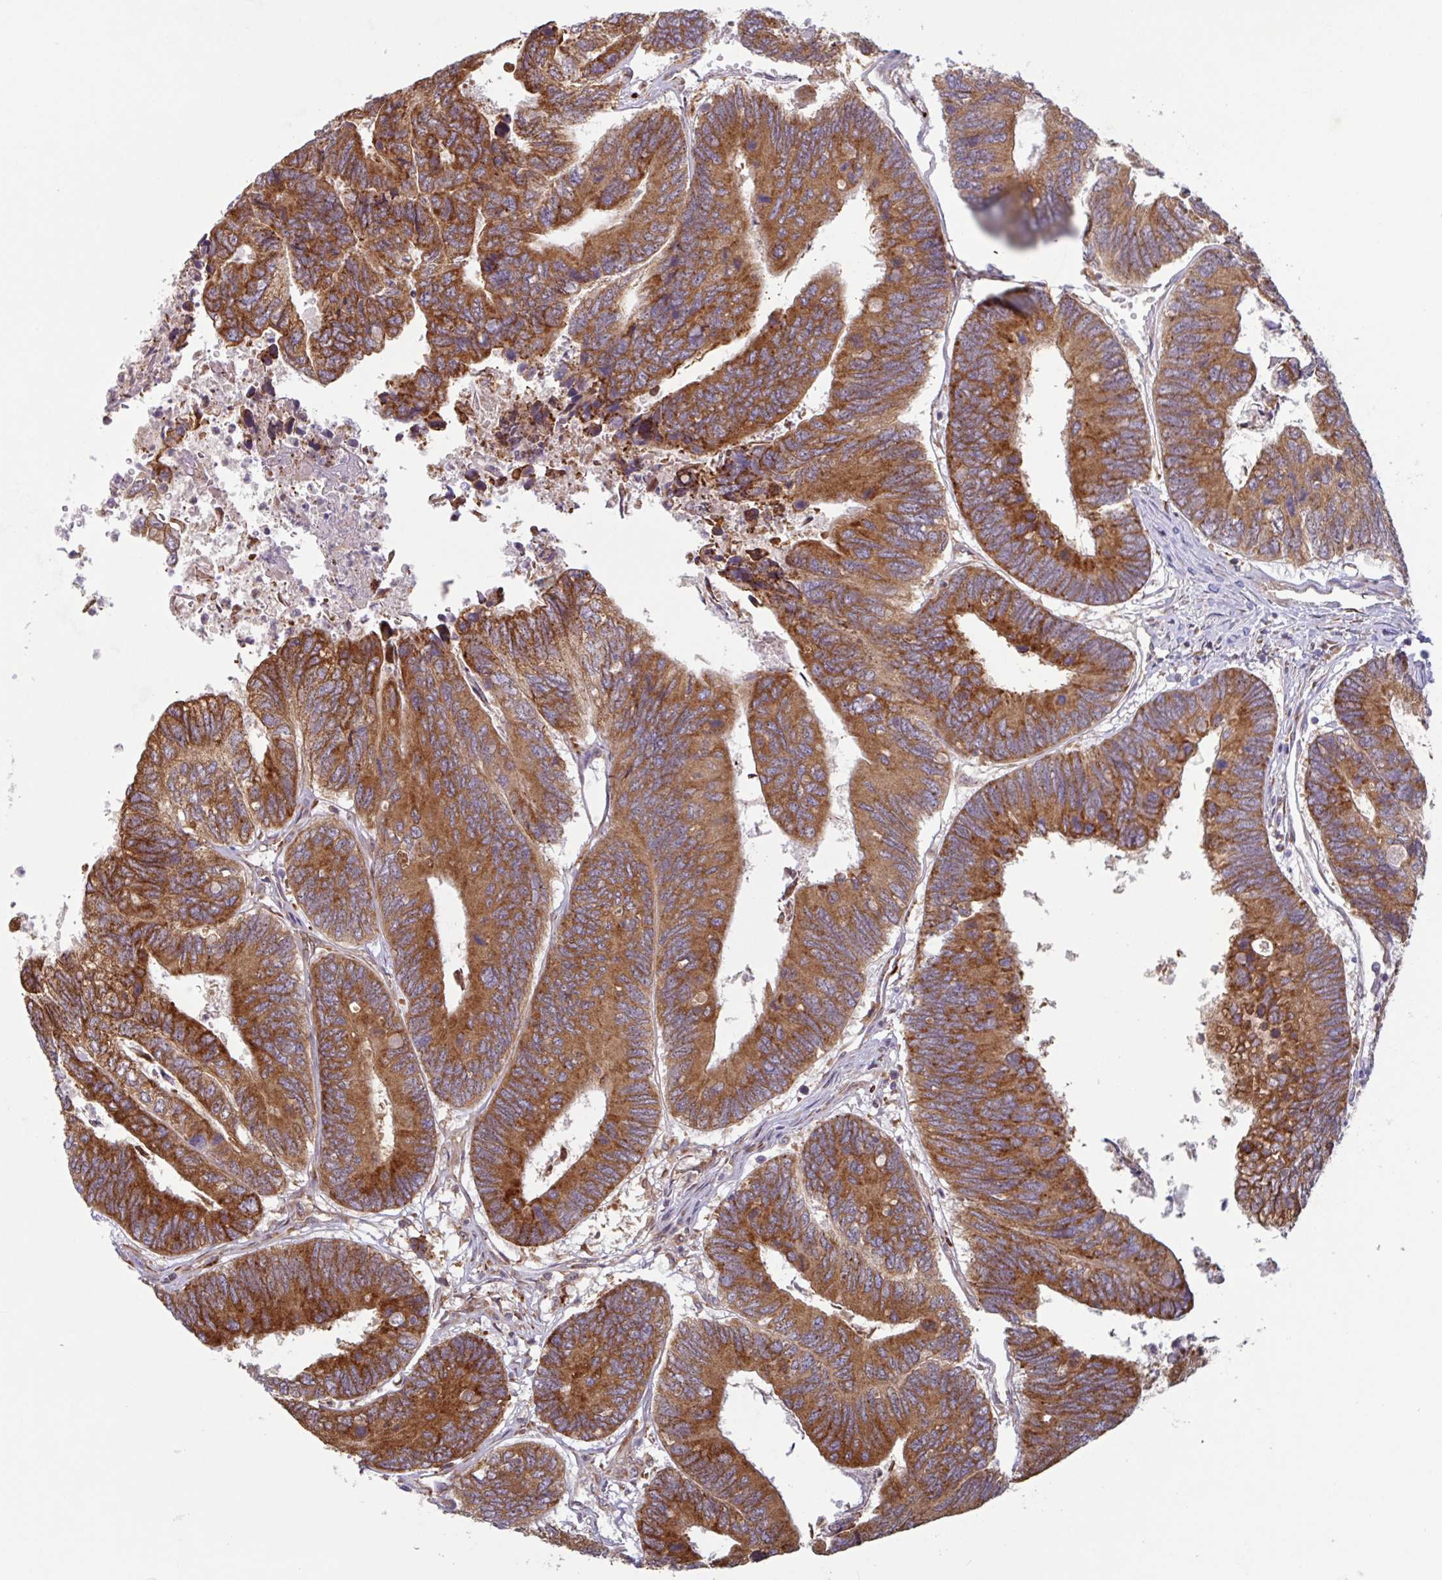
{"staining": {"intensity": "strong", "quantity": ">75%", "location": "cytoplasmic/membranous"}, "tissue": "colorectal cancer", "cell_type": "Tumor cells", "image_type": "cancer", "snomed": [{"axis": "morphology", "description": "Adenocarcinoma, NOS"}, {"axis": "topography", "description": "Colon"}], "caption": "Protein expression analysis of adenocarcinoma (colorectal) reveals strong cytoplasmic/membranous staining in about >75% of tumor cells. (IHC, brightfield microscopy, high magnification).", "gene": "RIT1", "patient": {"sex": "female", "age": 67}}